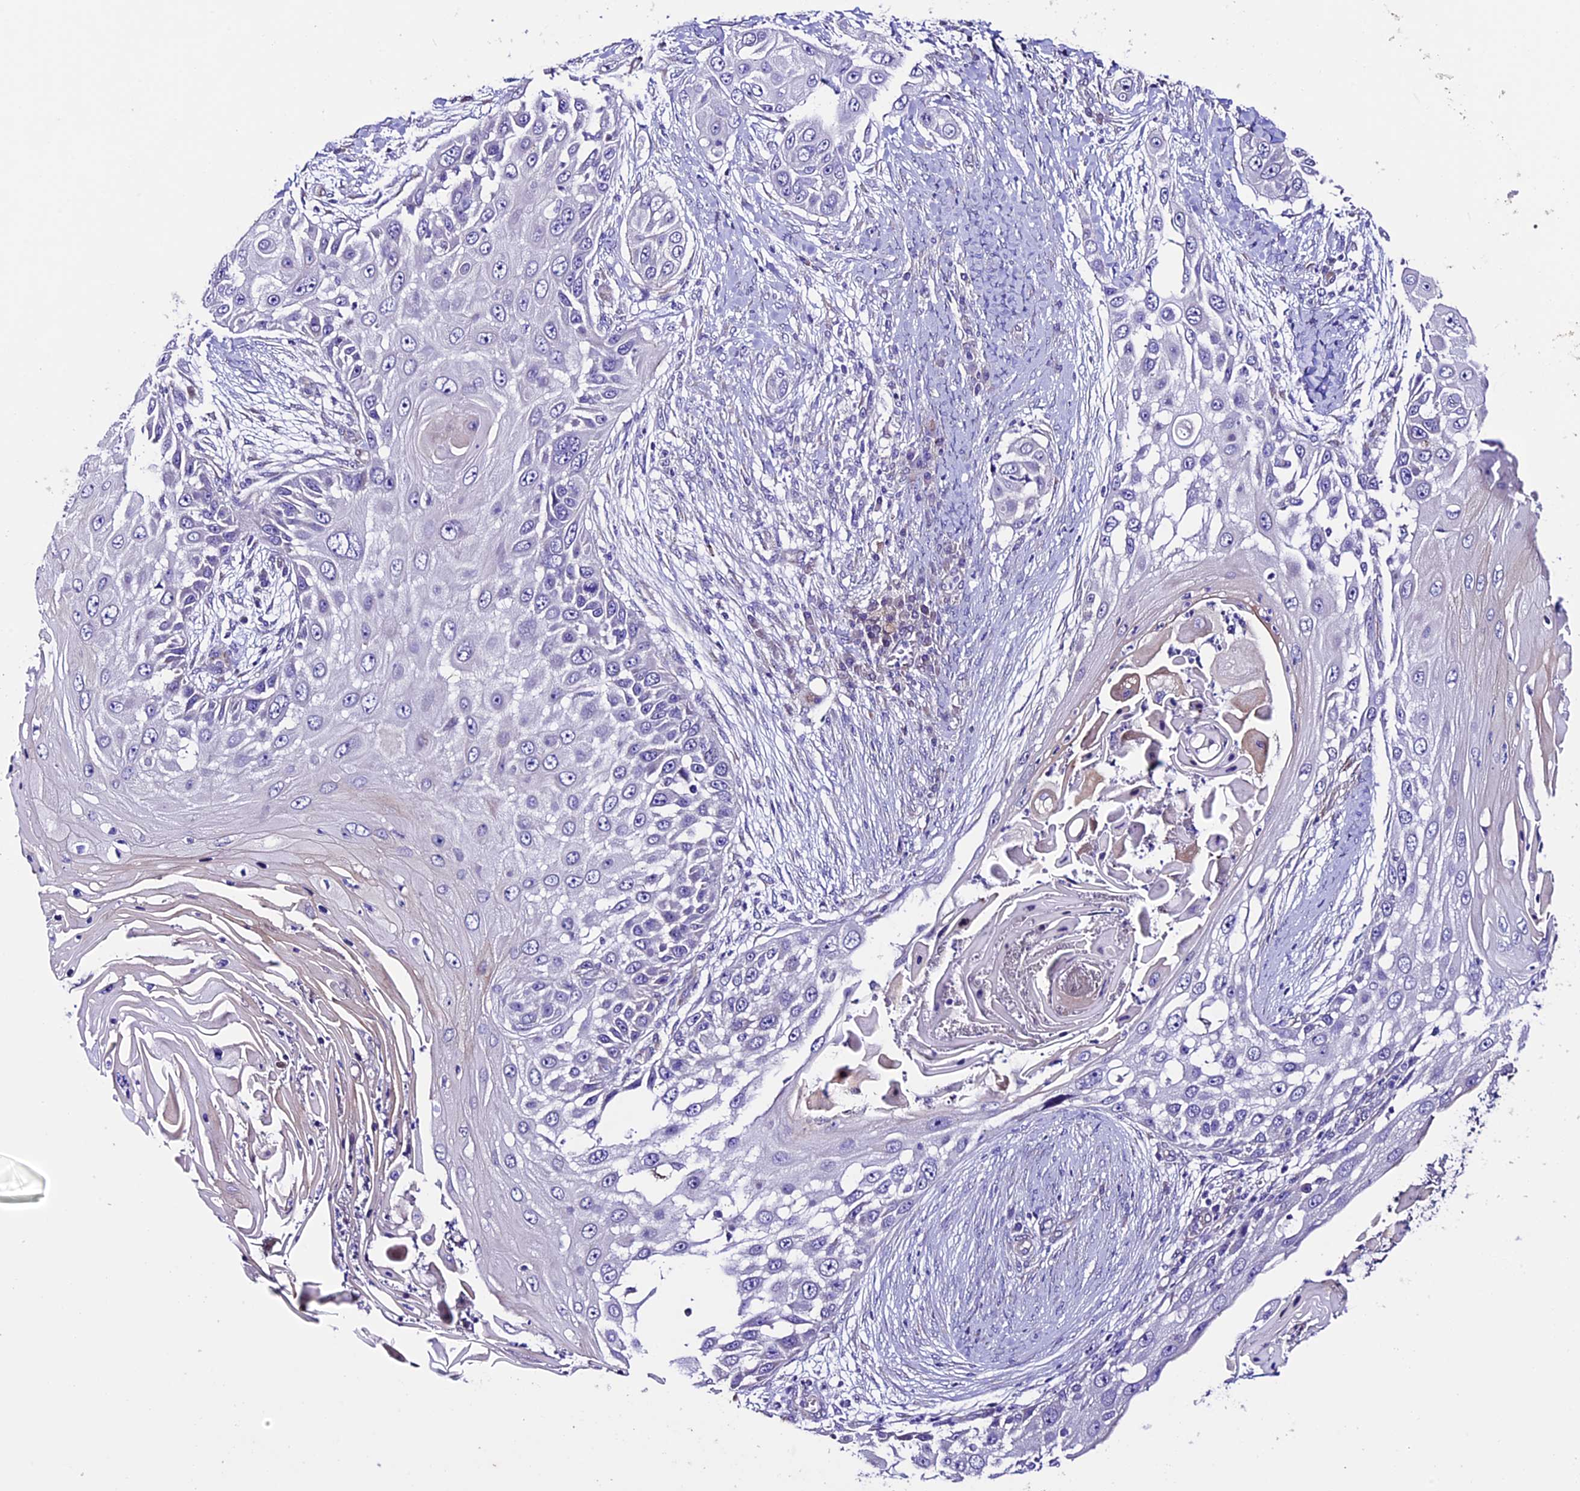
{"staining": {"intensity": "negative", "quantity": "none", "location": "none"}, "tissue": "skin cancer", "cell_type": "Tumor cells", "image_type": "cancer", "snomed": [{"axis": "morphology", "description": "Squamous cell carcinoma, NOS"}, {"axis": "topography", "description": "Skin"}], "caption": "Photomicrograph shows no protein staining in tumor cells of skin squamous cell carcinoma tissue.", "gene": "TMEM171", "patient": {"sex": "female", "age": 44}}